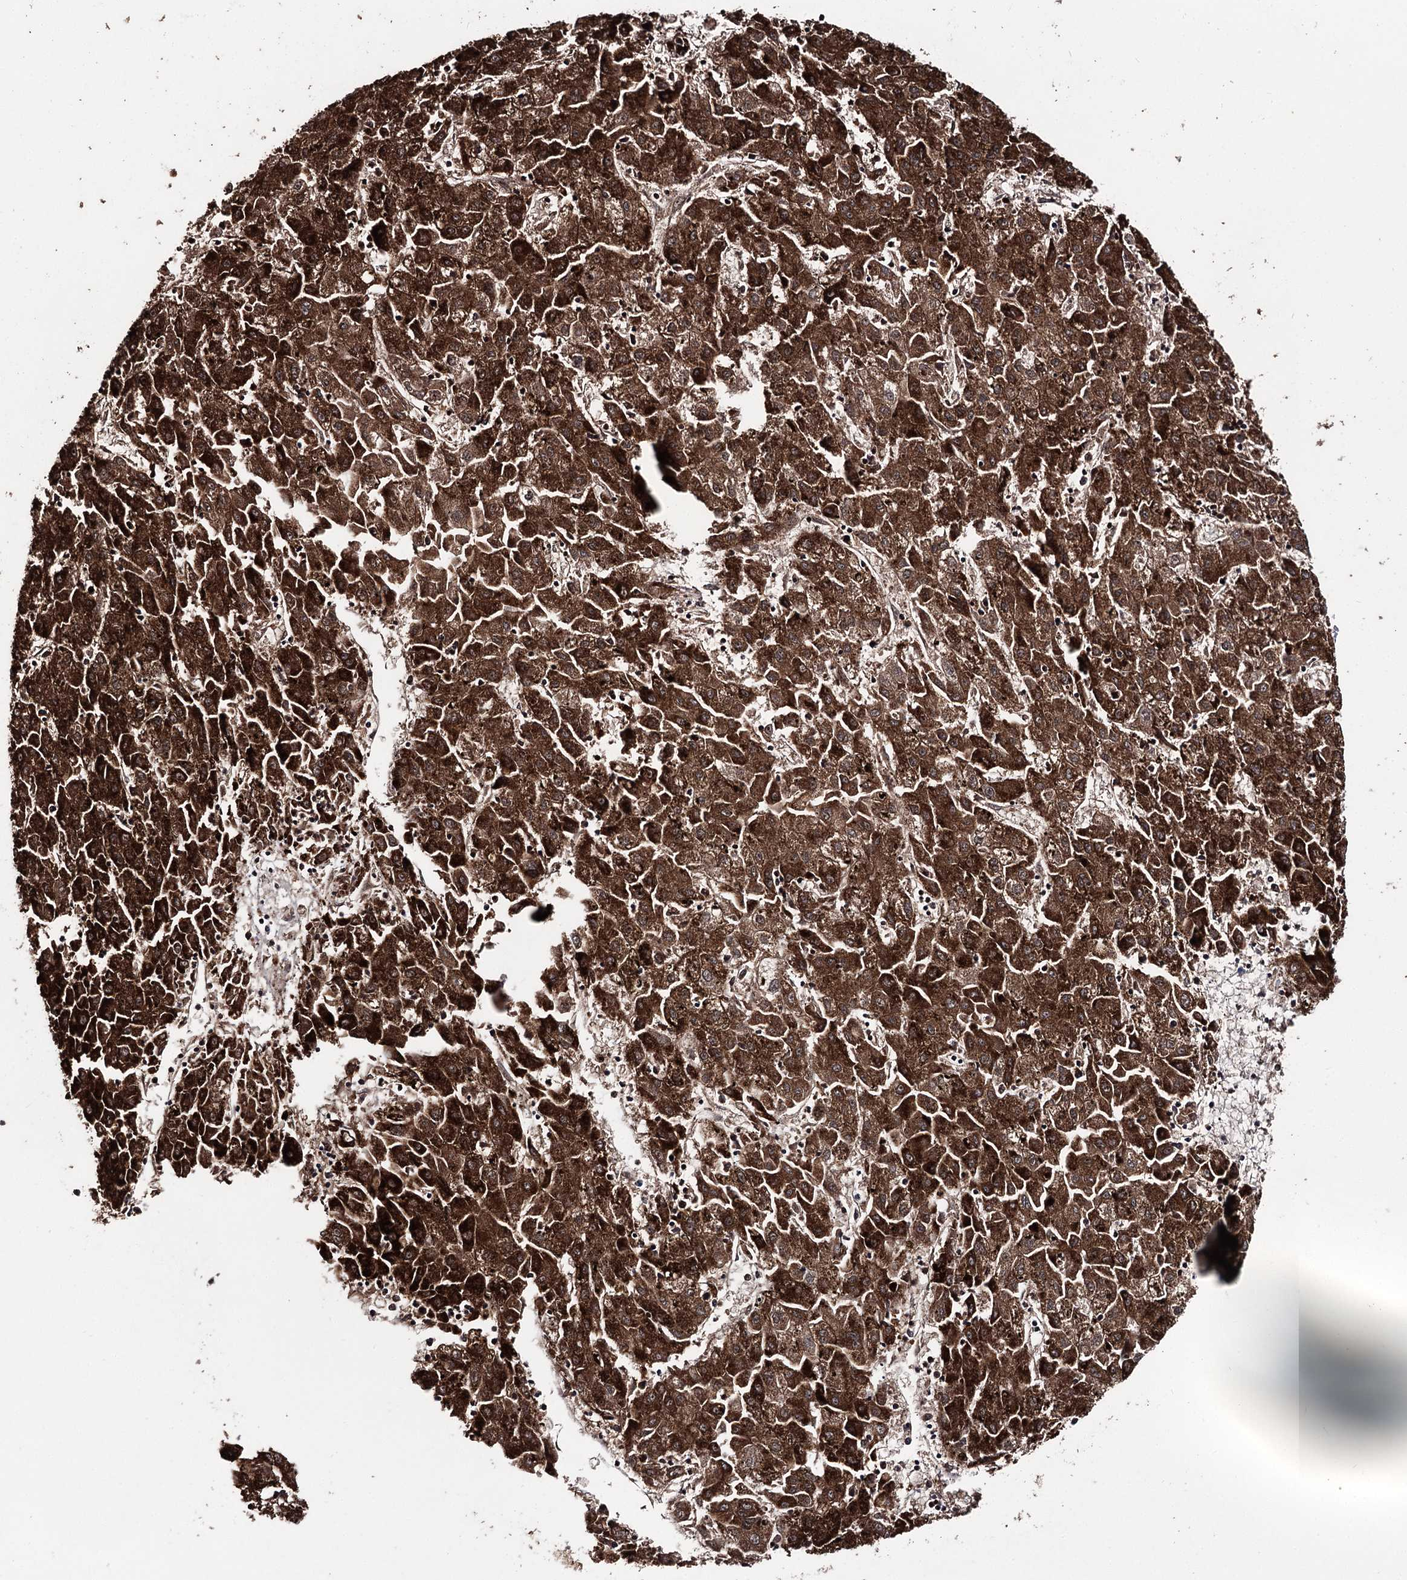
{"staining": {"intensity": "strong", "quantity": ">75%", "location": "cytoplasmic/membranous,nuclear"}, "tissue": "liver cancer", "cell_type": "Tumor cells", "image_type": "cancer", "snomed": [{"axis": "morphology", "description": "Carcinoma, Hepatocellular, NOS"}, {"axis": "topography", "description": "Liver"}], "caption": "A micrograph of liver cancer stained for a protein displays strong cytoplasmic/membranous and nuclear brown staining in tumor cells.", "gene": "FAM53B", "patient": {"sex": "male", "age": 72}}